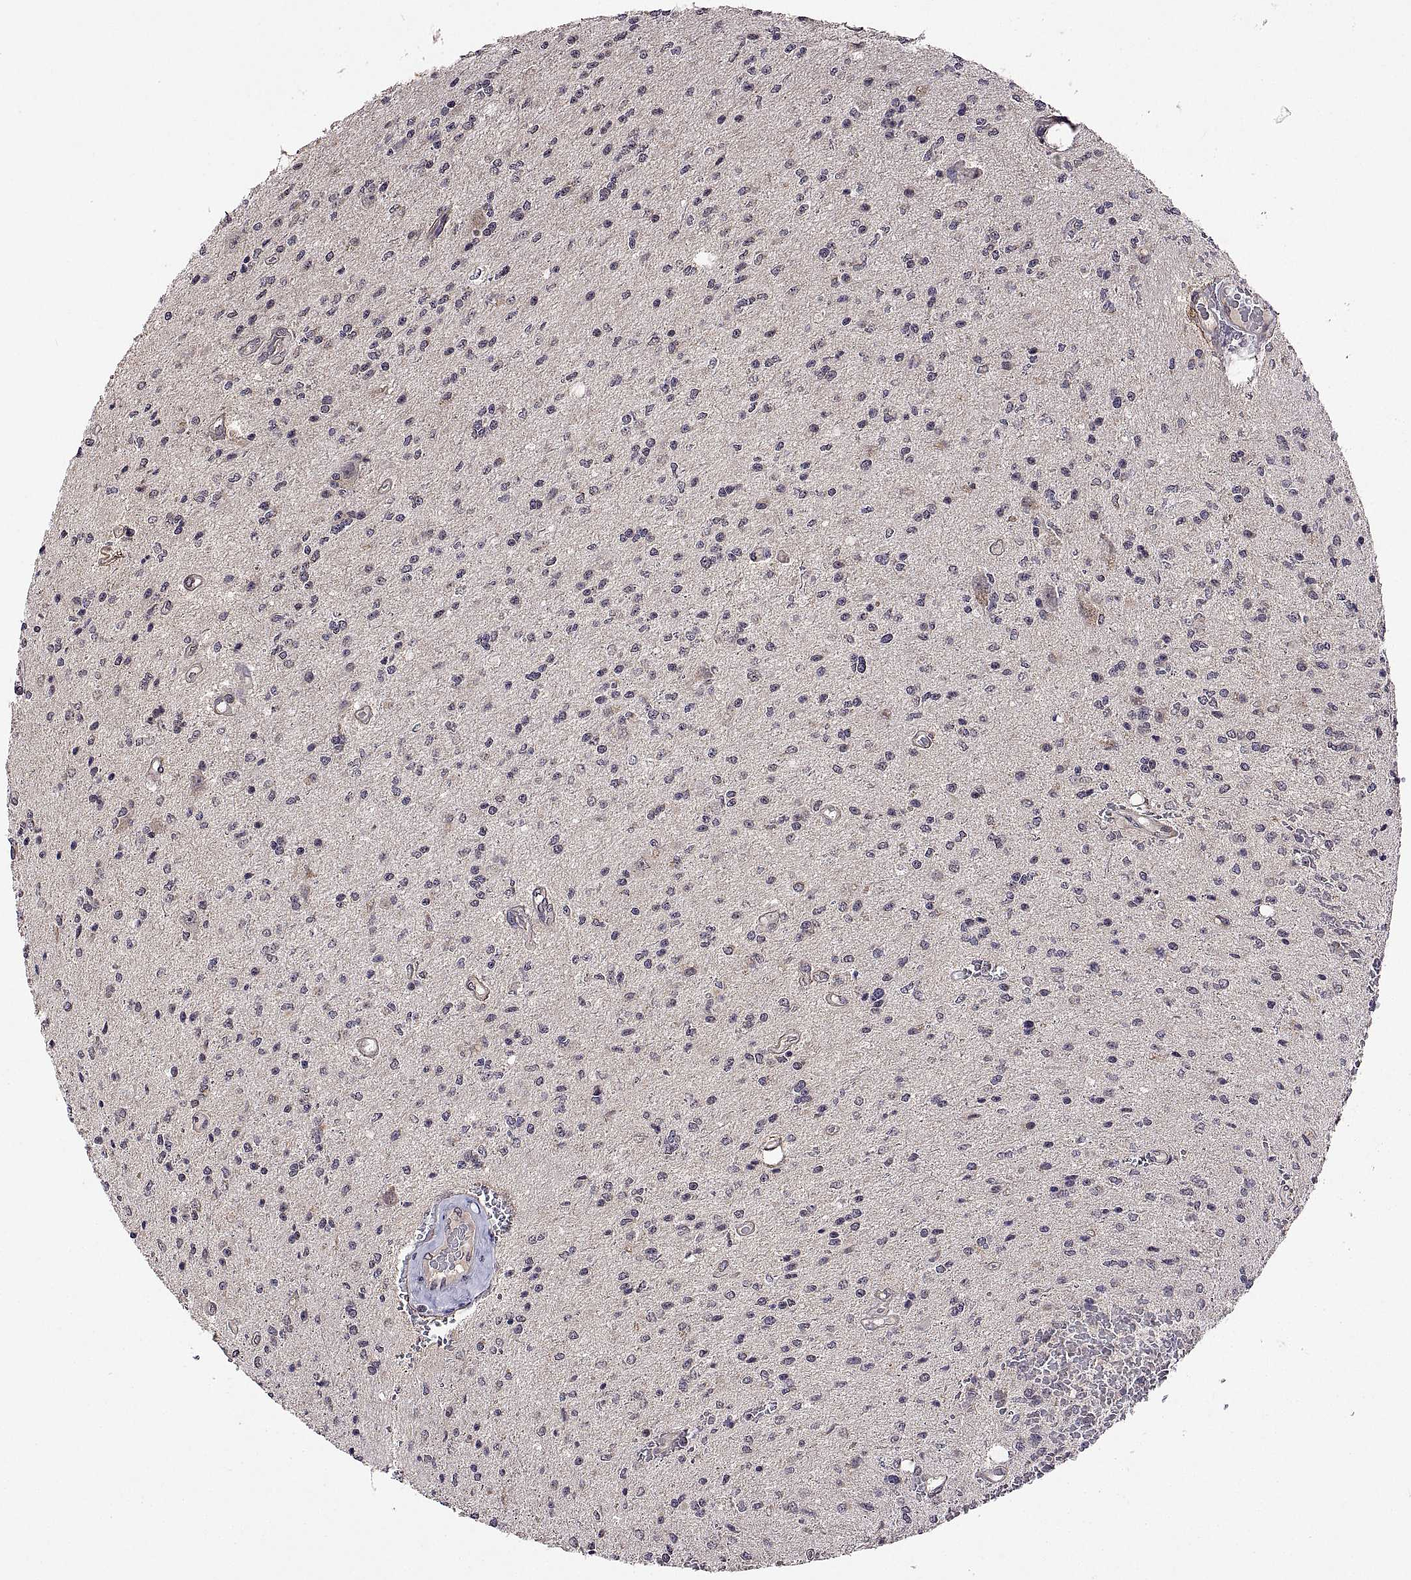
{"staining": {"intensity": "negative", "quantity": "none", "location": "none"}, "tissue": "glioma", "cell_type": "Tumor cells", "image_type": "cancer", "snomed": [{"axis": "morphology", "description": "Glioma, malignant, Low grade"}, {"axis": "topography", "description": "Brain"}], "caption": "Tumor cells show no significant protein expression in glioma.", "gene": "LAMA1", "patient": {"sex": "male", "age": 67}}